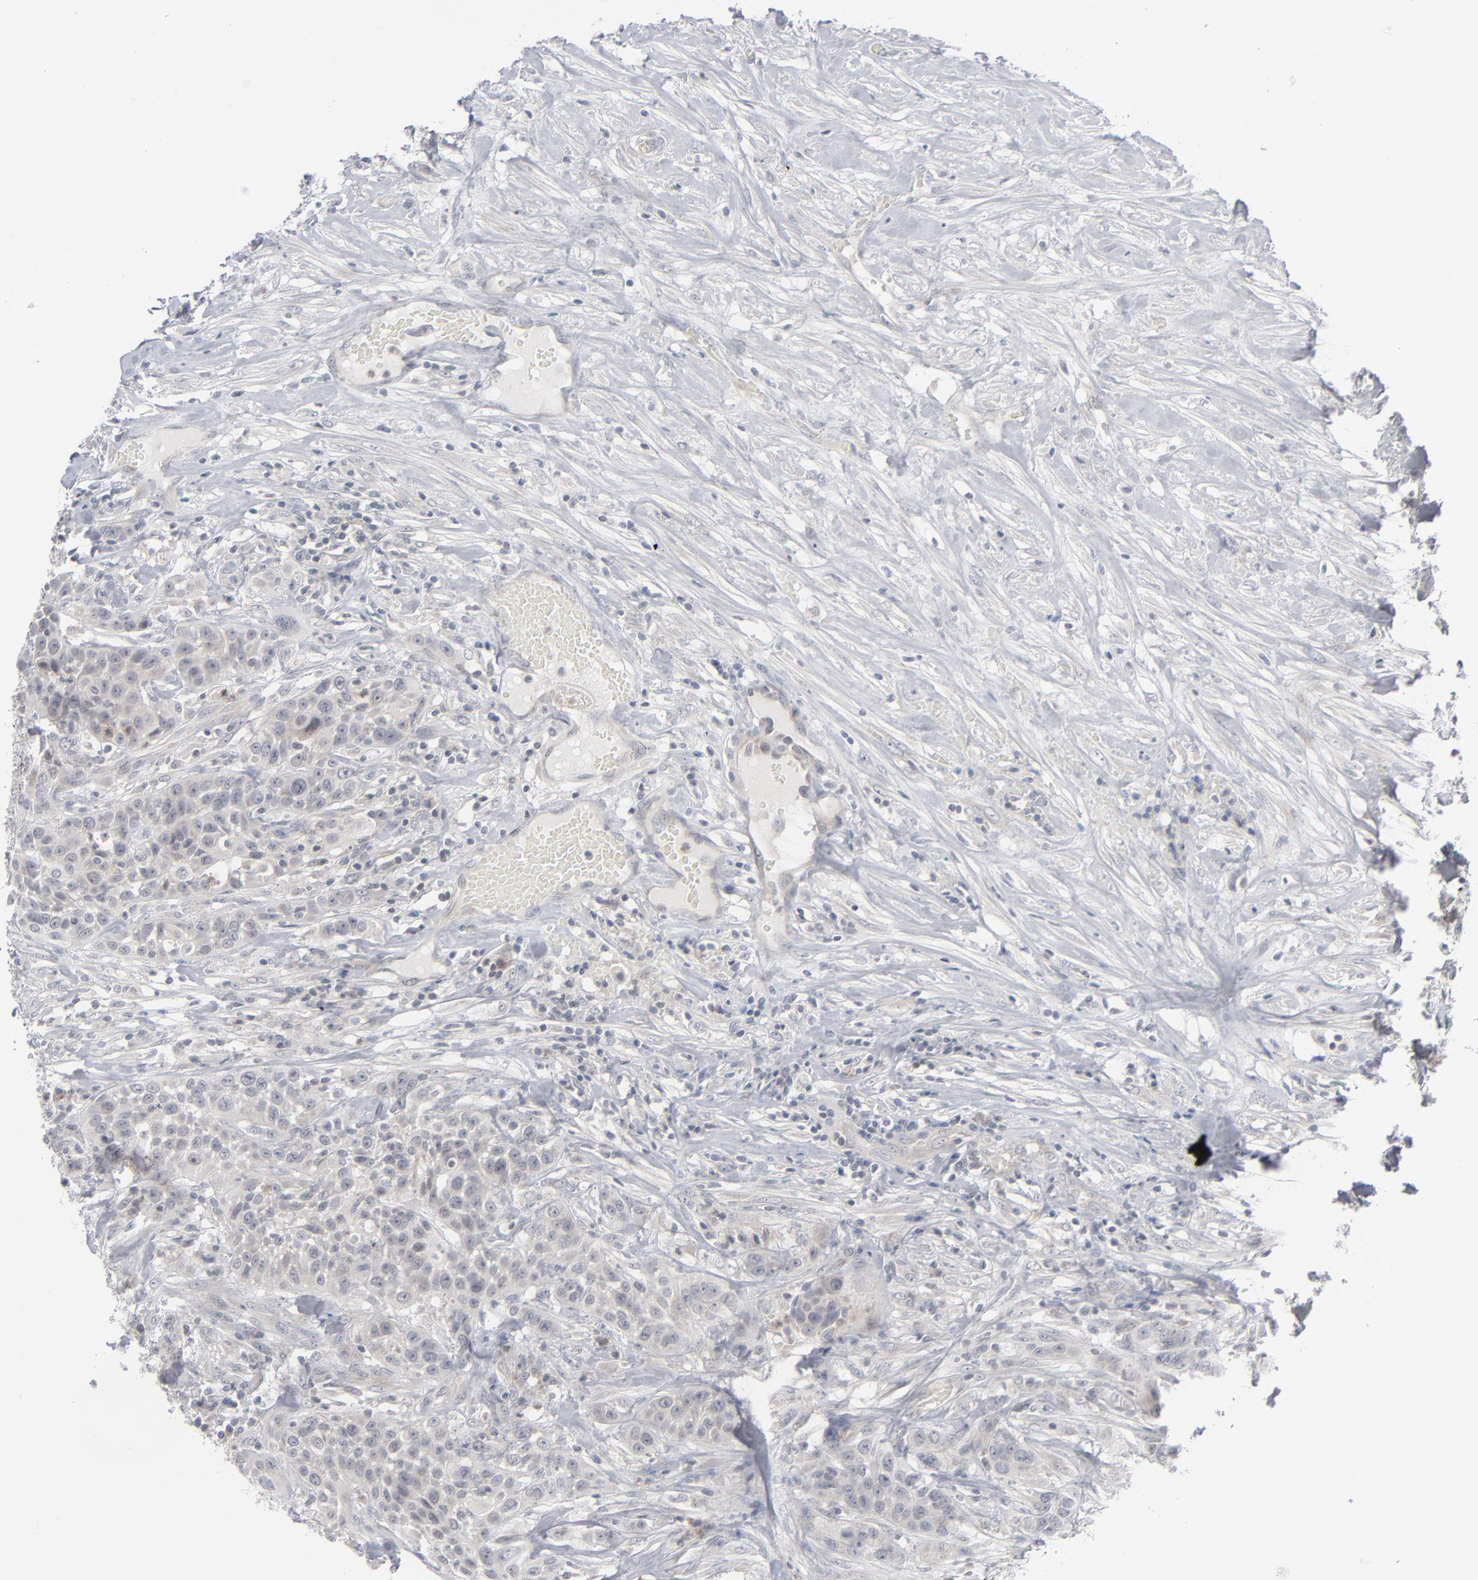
{"staining": {"intensity": "negative", "quantity": "none", "location": "none"}, "tissue": "urothelial cancer", "cell_type": "Tumor cells", "image_type": "cancer", "snomed": [{"axis": "morphology", "description": "Urothelial carcinoma, High grade"}, {"axis": "topography", "description": "Urinary bladder"}], "caption": "This photomicrograph is of high-grade urothelial carcinoma stained with IHC to label a protein in brown with the nuclei are counter-stained blue. There is no positivity in tumor cells.", "gene": "POF1B", "patient": {"sex": "male", "age": 74}}